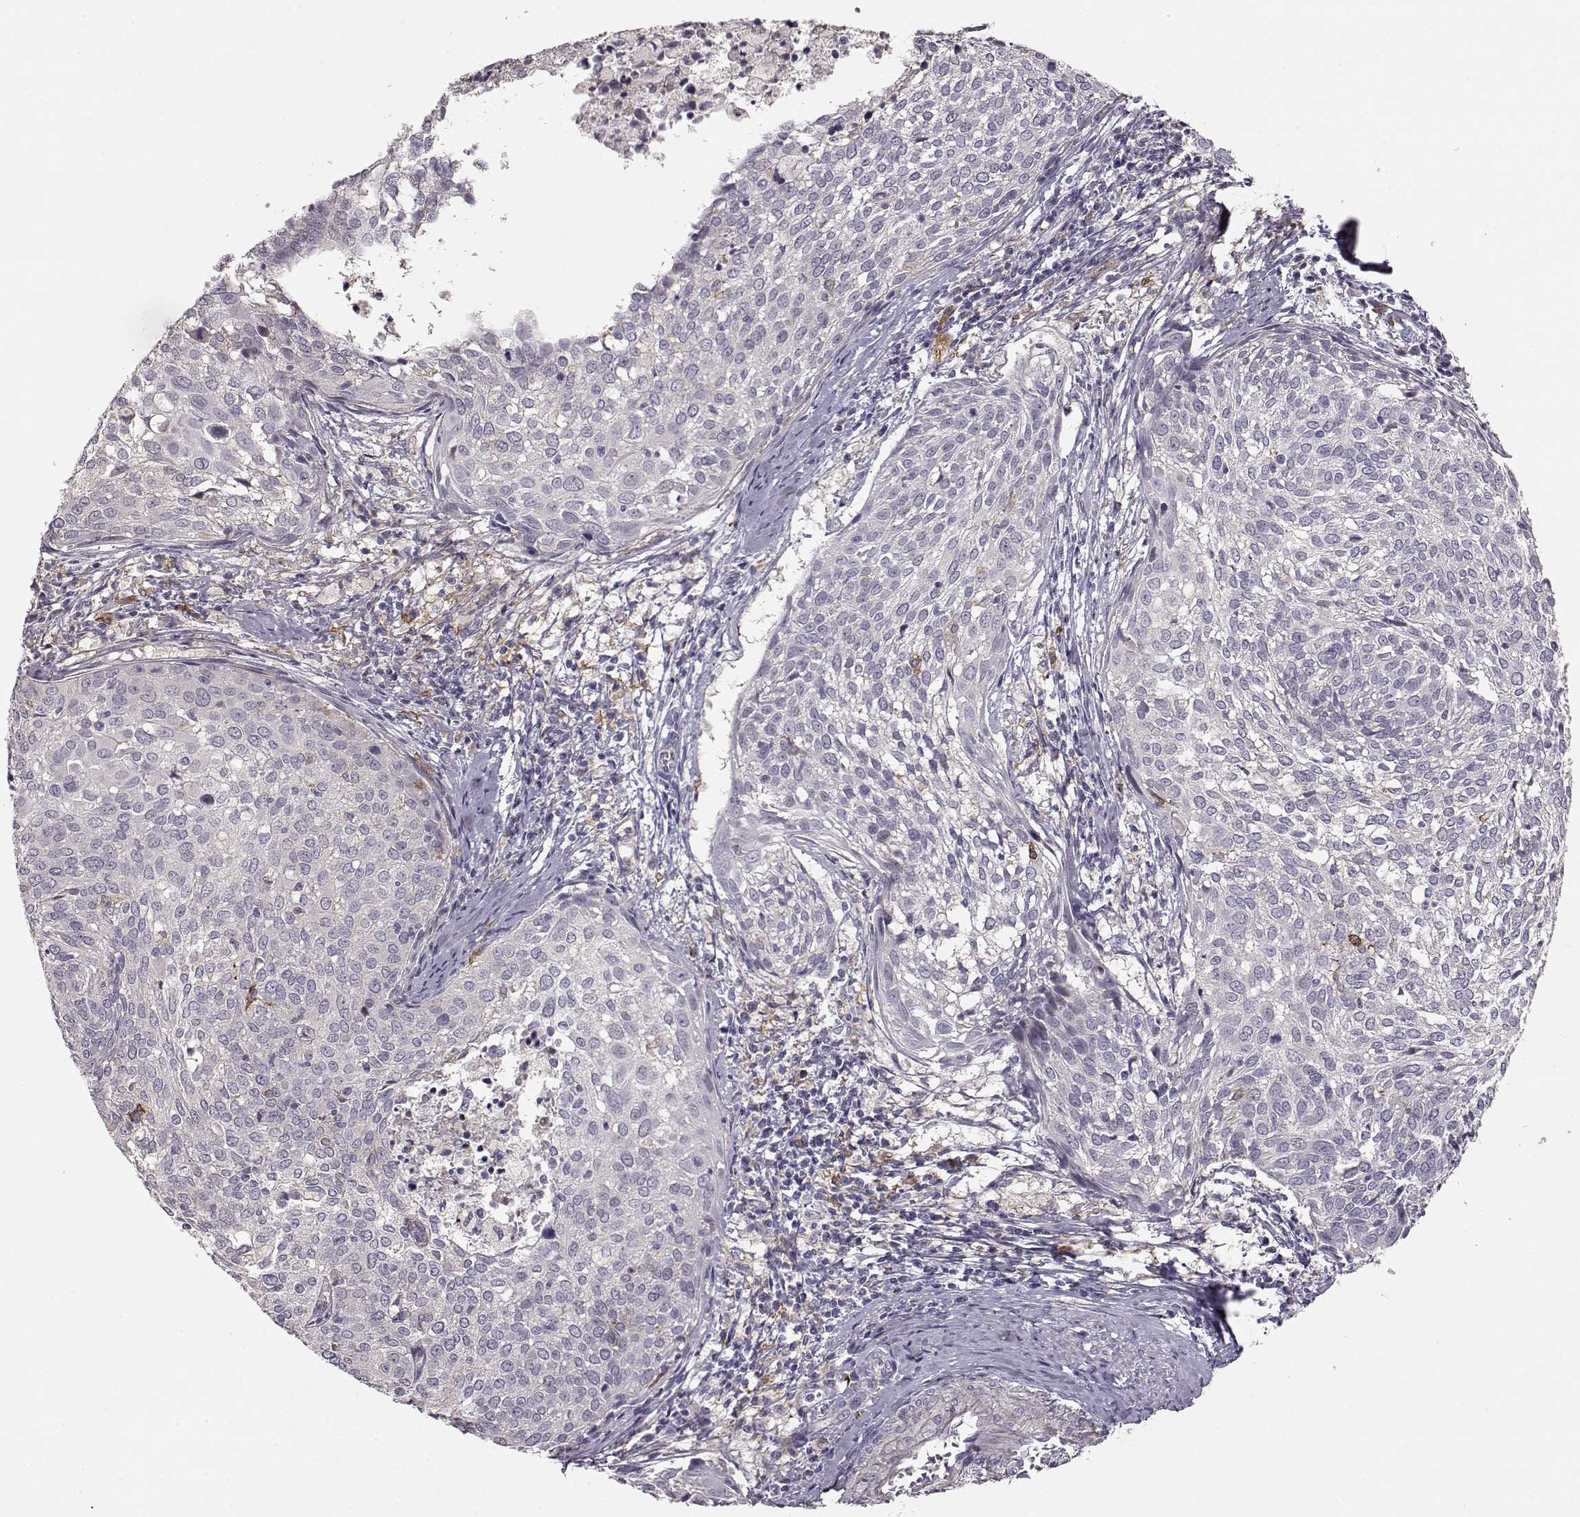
{"staining": {"intensity": "negative", "quantity": "none", "location": "none"}, "tissue": "cervical cancer", "cell_type": "Tumor cells", "image_type": "cancer", "snomed": [{"axis": "morphology", "description": "Squamous cell carcinoma, NOS"}, {"axis": "topography", "description": "Cervix"}], "caption": "High magnification brightfield microscopy of cervical cancer (squamous cell carcinoma) stained with DAB (3,3'-diaminobenzidine) (brown) and counterstained with hematoxylin (blue): tumor cells show no significant positivity.", "gene": "GPR50", "patient": {"sex": "female", "age": 39}}